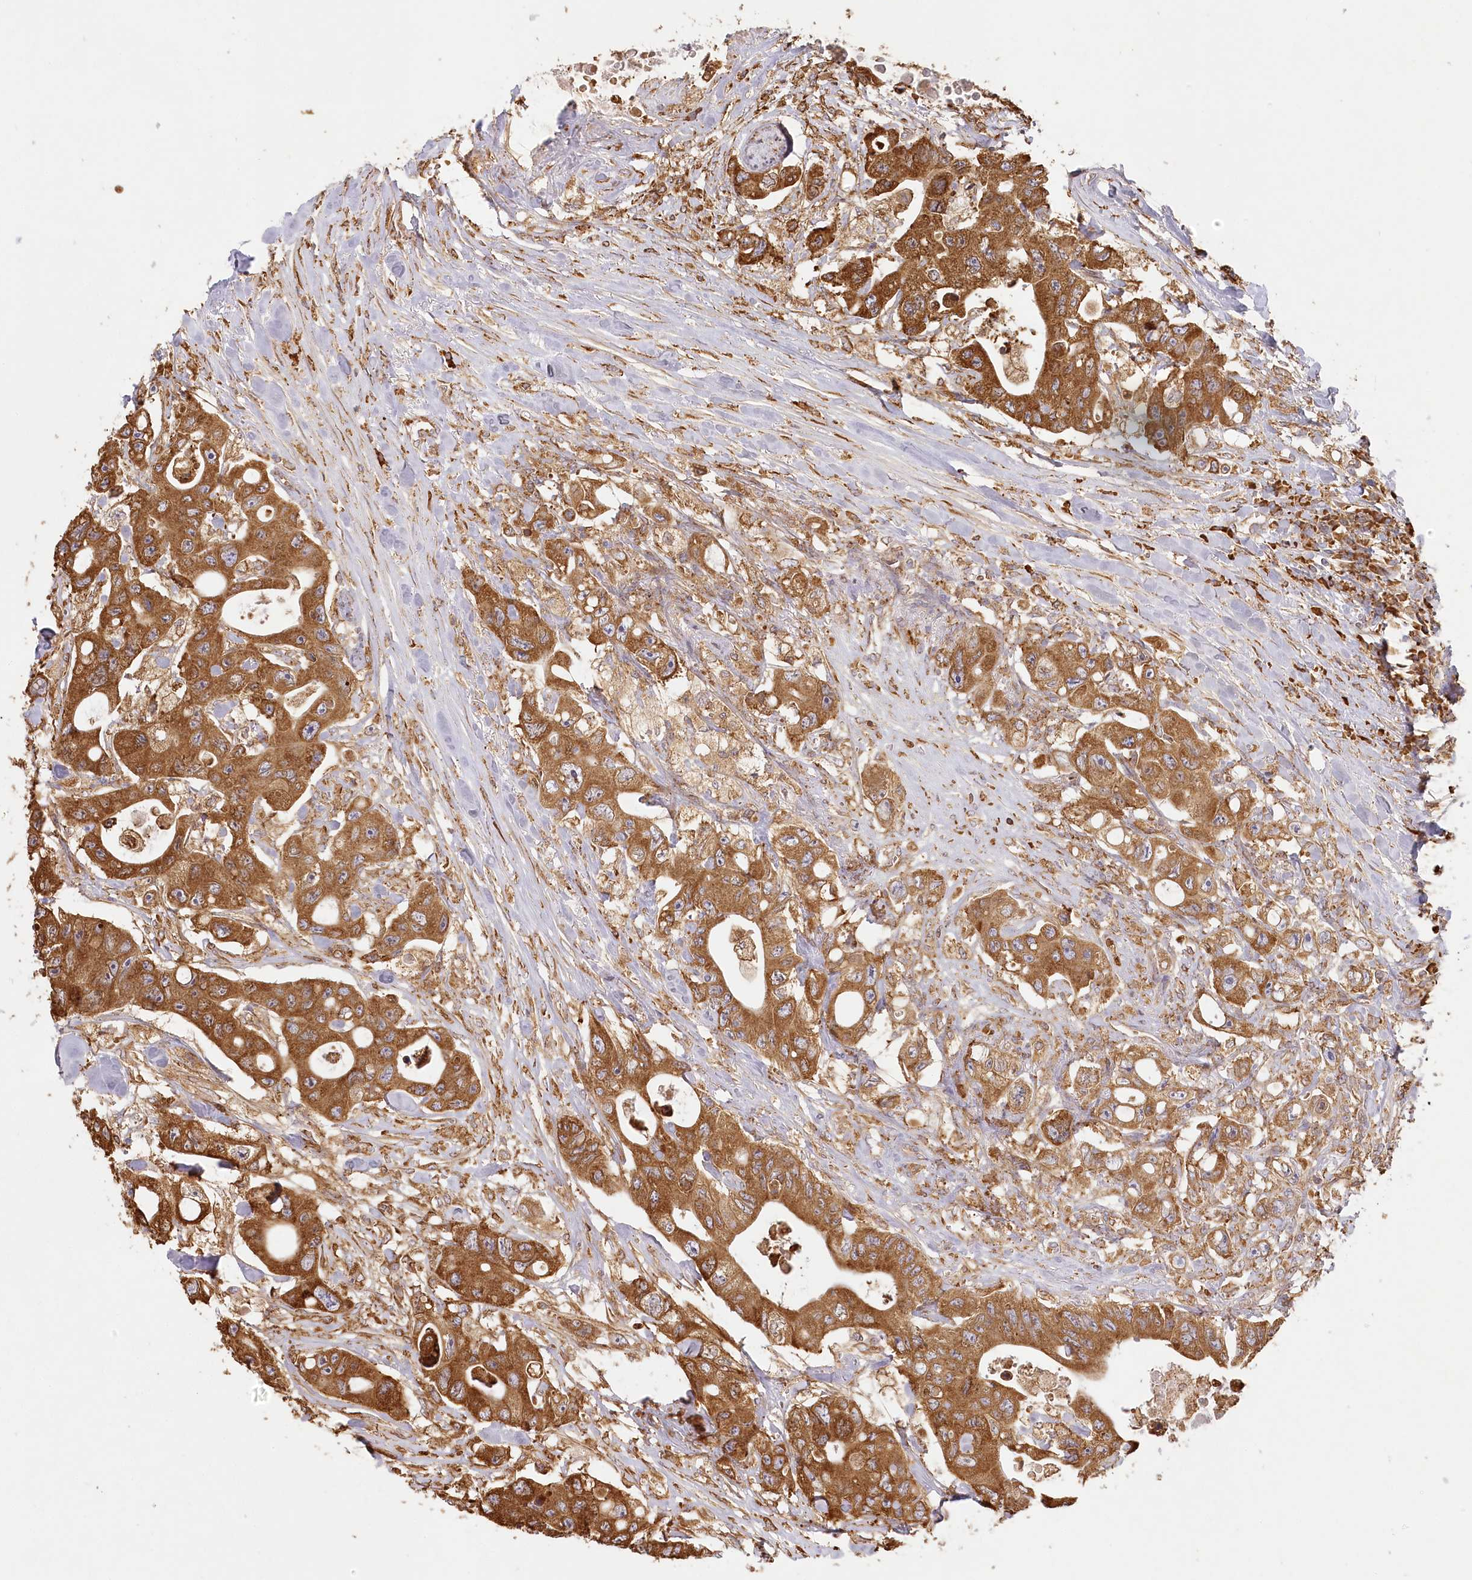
{"staining": {"intensity": "strong", "quantity": ">75%", "location": "cytoplasmic/membranous"}, "tissue": "colorectal cancer", "cell_type": "Tumor cells", "image_type": "cancer", "snomed": [{"axis": "morphology", "description": "Adenocarcinoma, NOS"}, {"axis": "topography", "description": "Colon"}], "caption": "IHC micrograph of human colorectal cancer (adenocarcinoma) stained for a protein (brown), which exhibits high levels of strong cytoplasmic/membranous expression in approximately >75% of tumor cells.", "gene": "ACAP2", "patient": {"sex": "female", "age": 46}}